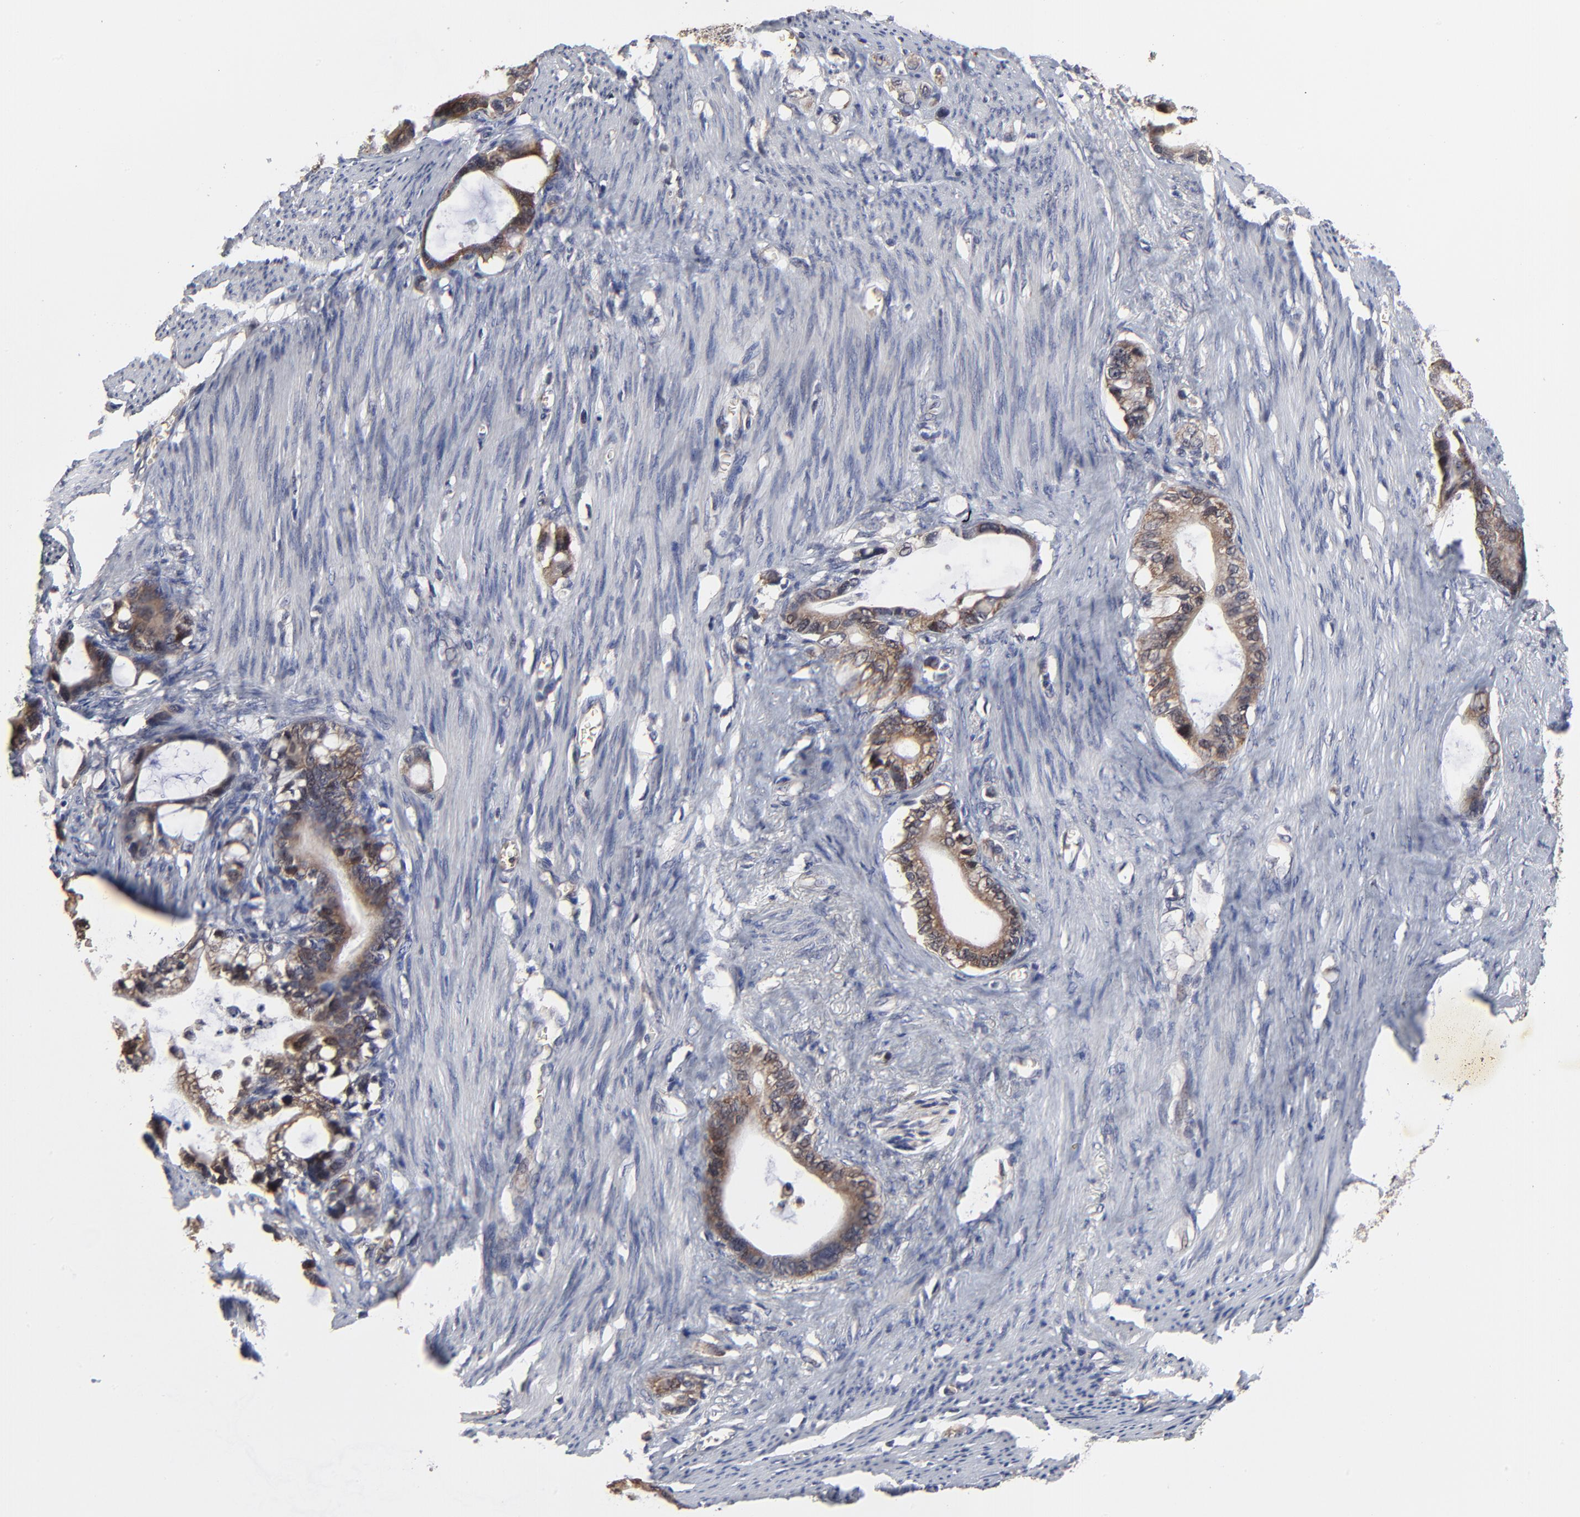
{"staining": {"intensity": "moderate", "quantity": ">75%", "location": "cytoplasmic/membranous"}, "tissue": "stomach cancer", "cell_type": "Tumor cells", "image_type": "cancer", "snomed": [{"axis": "morphology", "description": "Adenocarcinoma, NOS"}, {"axis": "topography", "description": "Stomach"}], "caption": "Immunohistochemistry staining of stomach adenocarcinoma, which displays medium levels of moderate cytoplasmic/membranous positivity in about >75% of tumor cells indicating moderate cytoplasmic/membranous protein expression. The staining was performed using DAB (3,3'-diaminobenzidine) (brown) for protein detection and nuclei were counterstained in hematoxylin (blue).", "gene": "FRMD8", "patient": {"sex": "female", "age": 75}}